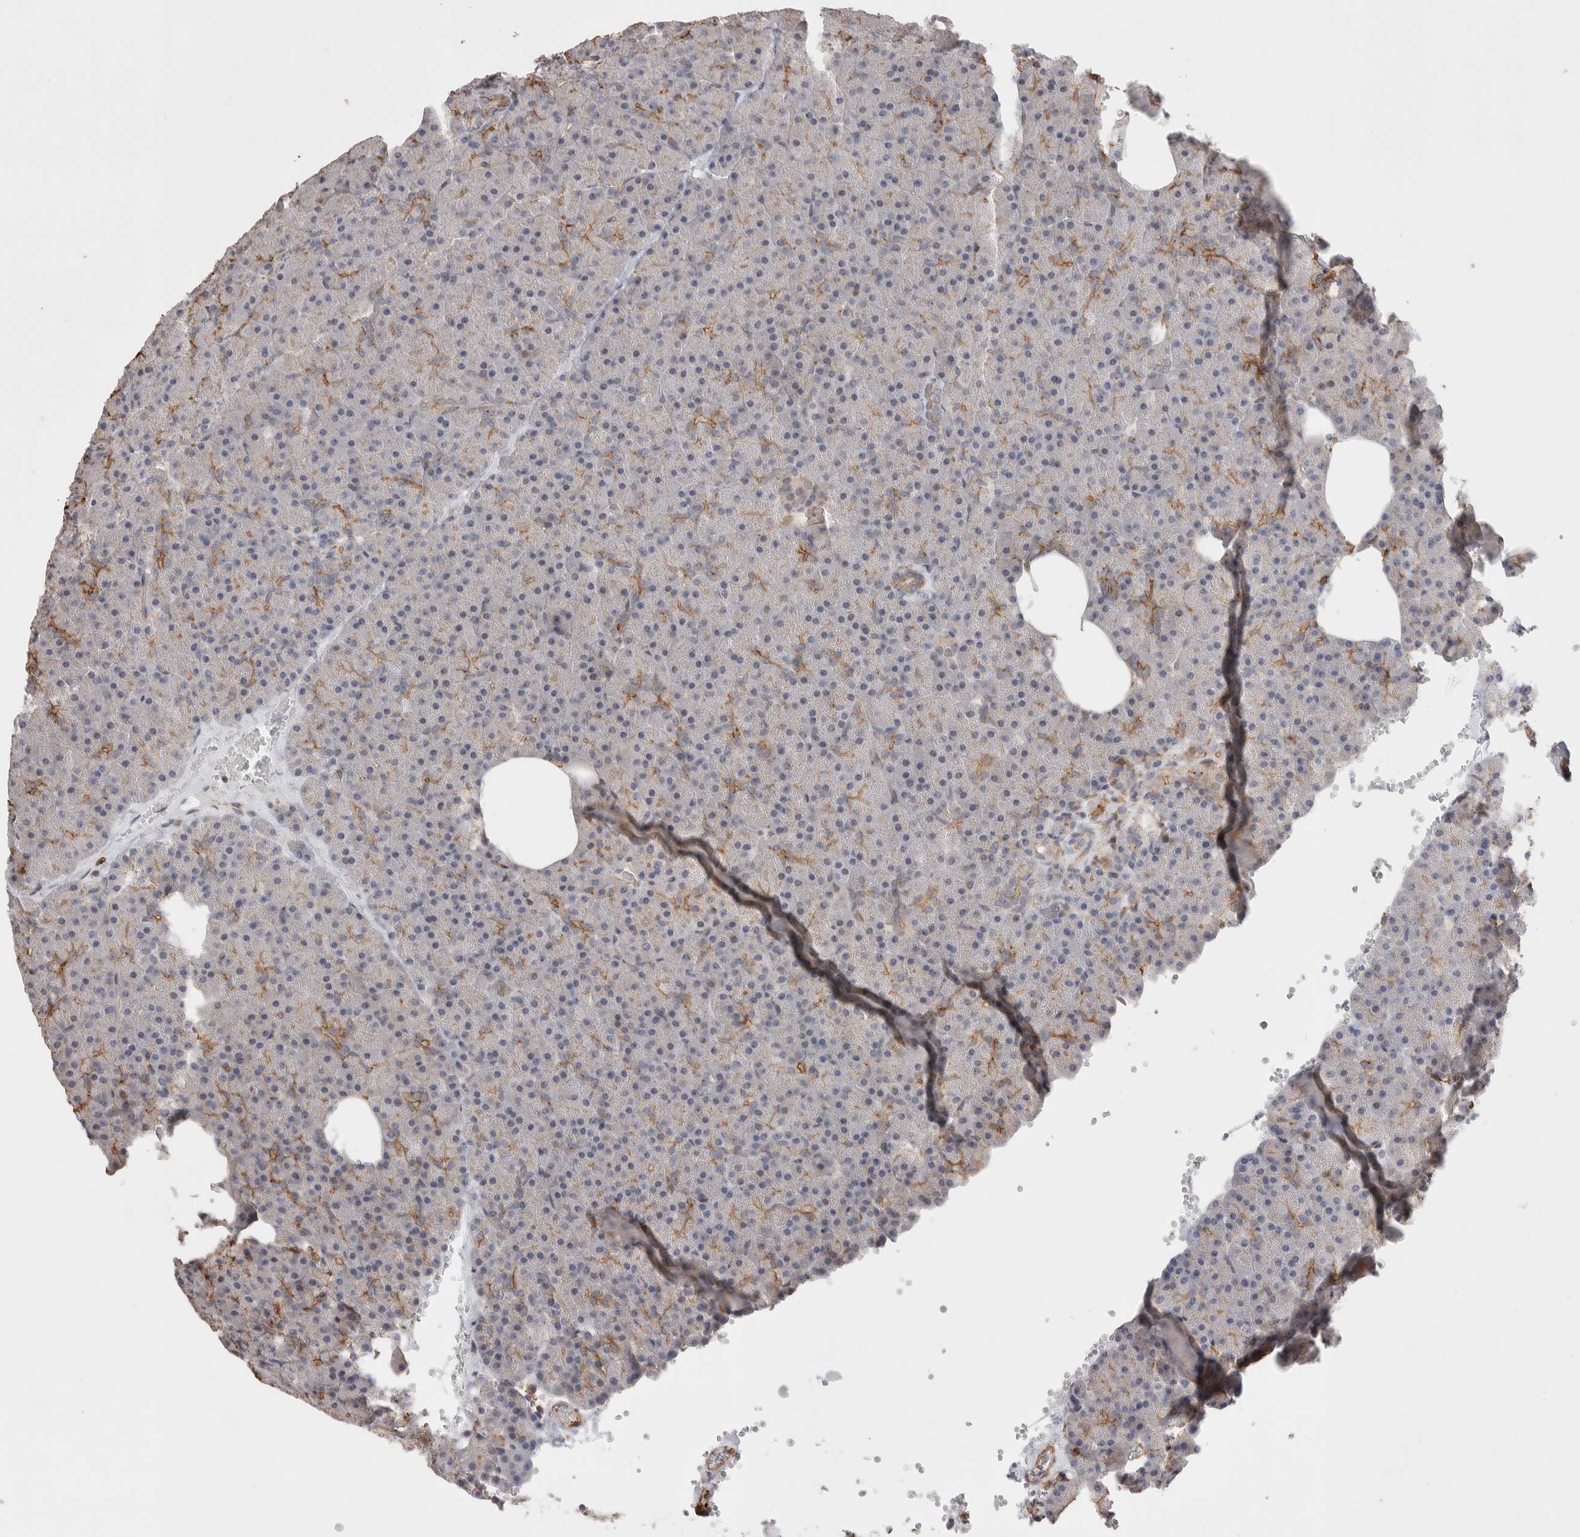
{"staining": {"intensity": "weak", "quantity": "<25%", "location": "cytoplasmic/membranous"}, "tissue": "pancreas", "cell_type": "Exocrine glandular cells", "image_type": "normal", "snomed": [{"axis": "morphology", "description": "Normal tissue, NOS"}, {"axis": "morphology", "description": "Carcinoid, malignant, NOS"}, {"axis": "topography", "description": "Pancreas"}], "caption": "Immunohistochemical staining of unremarkable human pancreas shows no significant positivity in exocrine glandular cells. (Immunohistochemistry (ihc), brightfield microscopy, high magnification).", "gene": "ZNF704", "patient": {"sex": "female", "age": 35}}